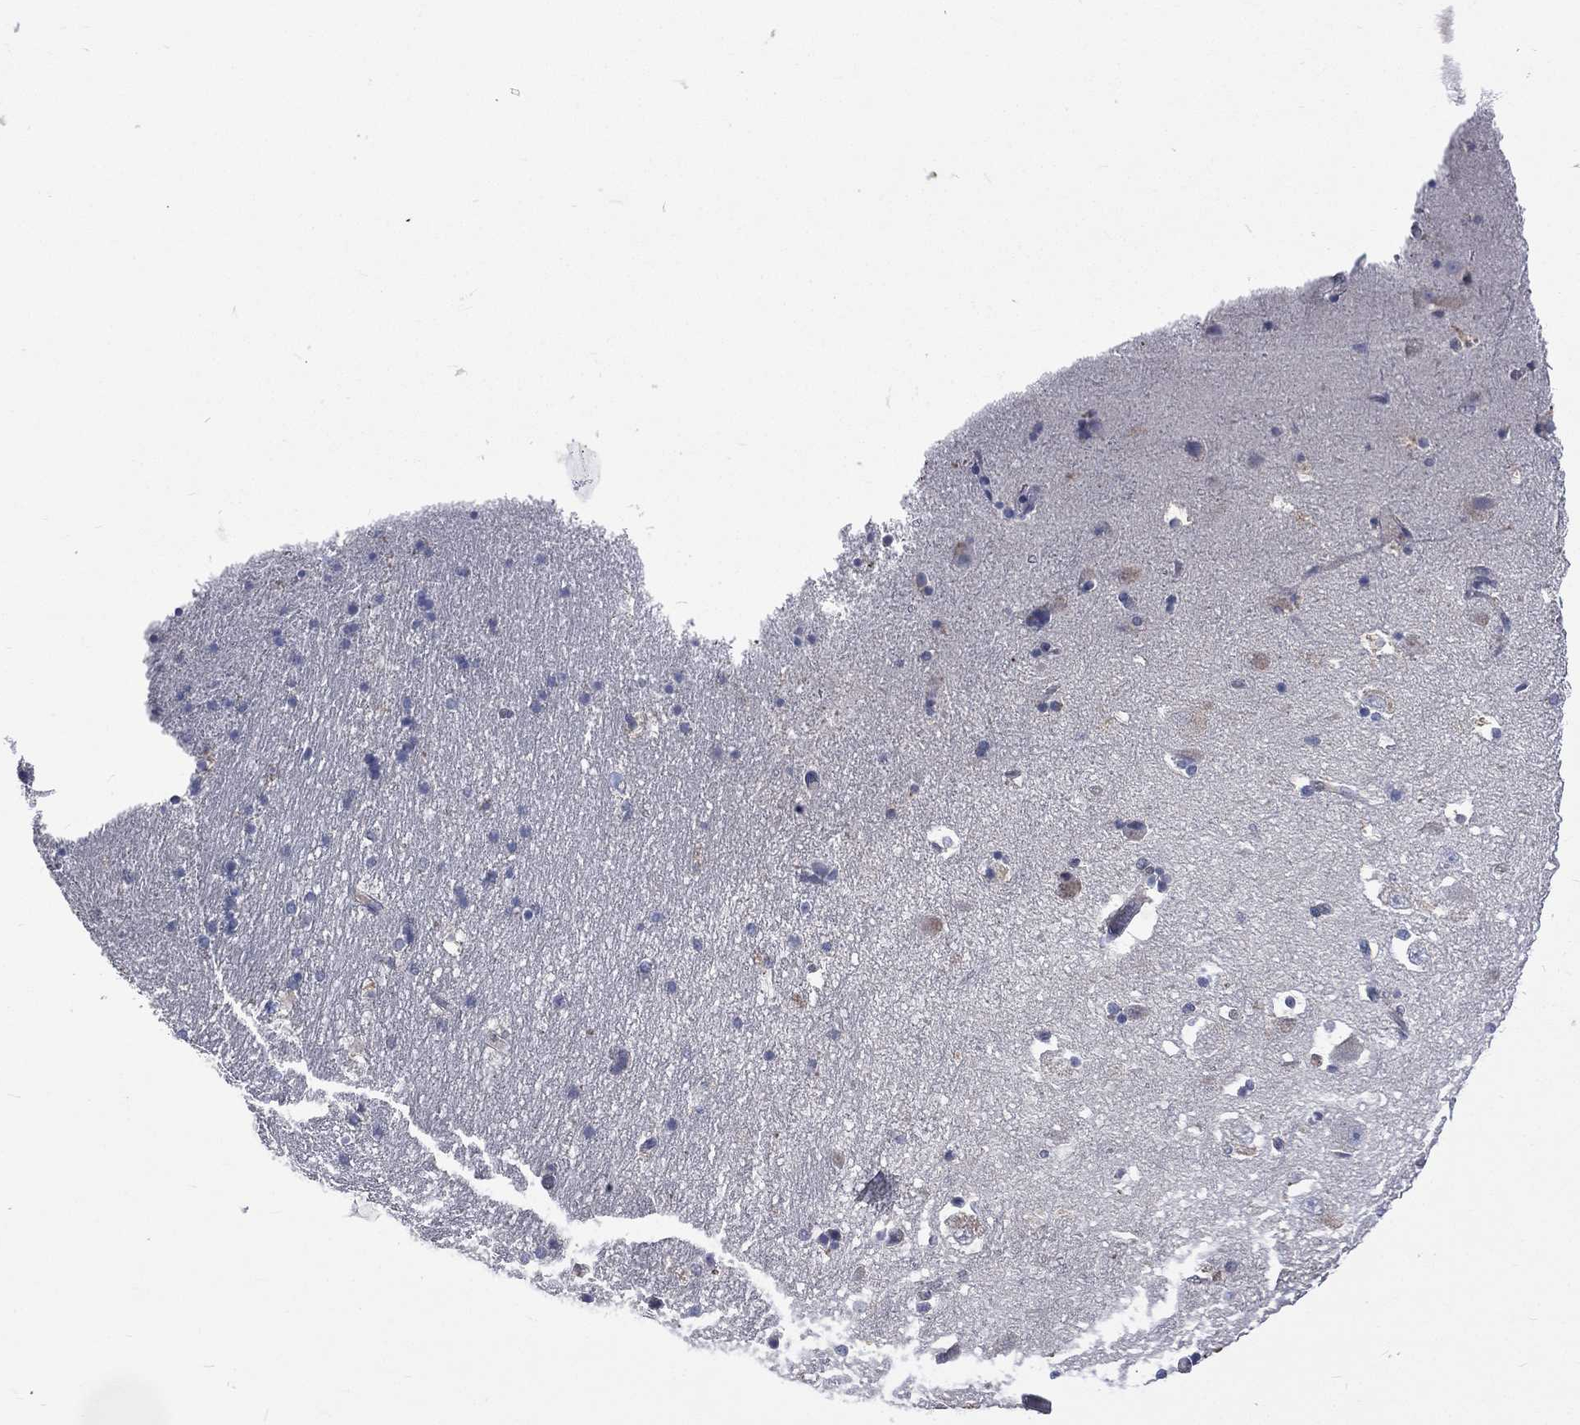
{"staining": {"intensity": "negative", "quantity": "none", "location": "none"}, "tissue": "hippocampus", "cell_type": "Glial cells", "image_type": "normal", "snomed": [{"axis": "morphology", "description": "Normal tissue, NOS"}, {"axis": "topography", "description": "Hippocampus"}], "caption": "Unremarkable hippocampus was stained to show a protein in brown. There is no significant staining in glial cells.", "gene": "CA12", "patient": {"sex": "male", "age": 51}}